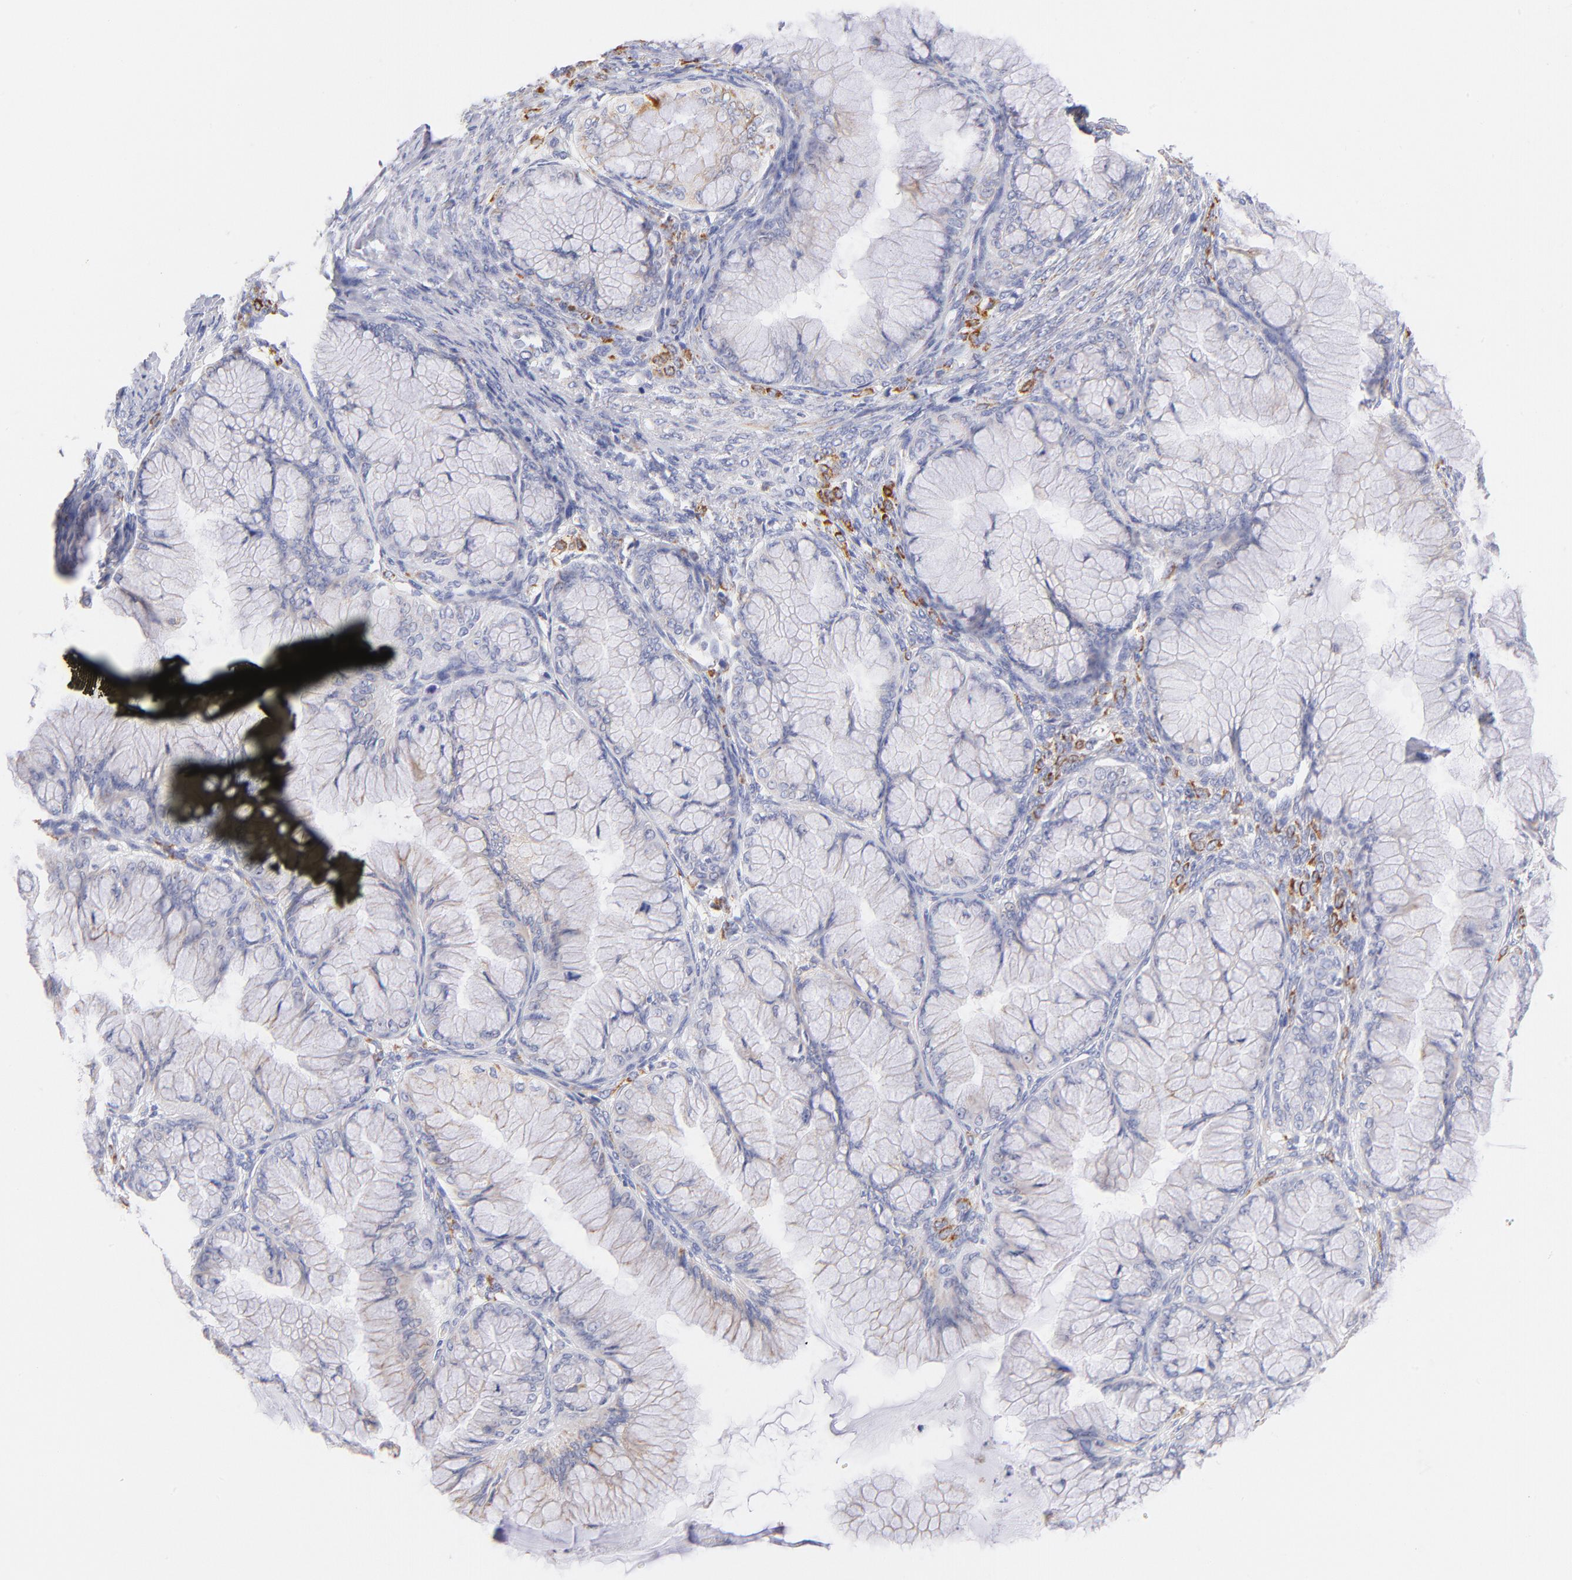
{"staining": {"intensity": "weak", "quantity": "<25%", "location": "cytoplasmic/membranous"}, "tissue": "ovarian cancer", "cell_type": "Tumor cells", "image_type": "cancer", "snomed": [{"axis": "morphology", "description": "Cystadenocarcinoma, mucinous, NOS"}, {"axis": "topography", "description": "Ovary"}], "caption": "Ovarian mucinous cystadenocarcinoma stained for a protein using immunohistochemistry shows no expression tumor cells.", "gene": "AIFM1", "patient": {"sex": "female", "age": 63}}